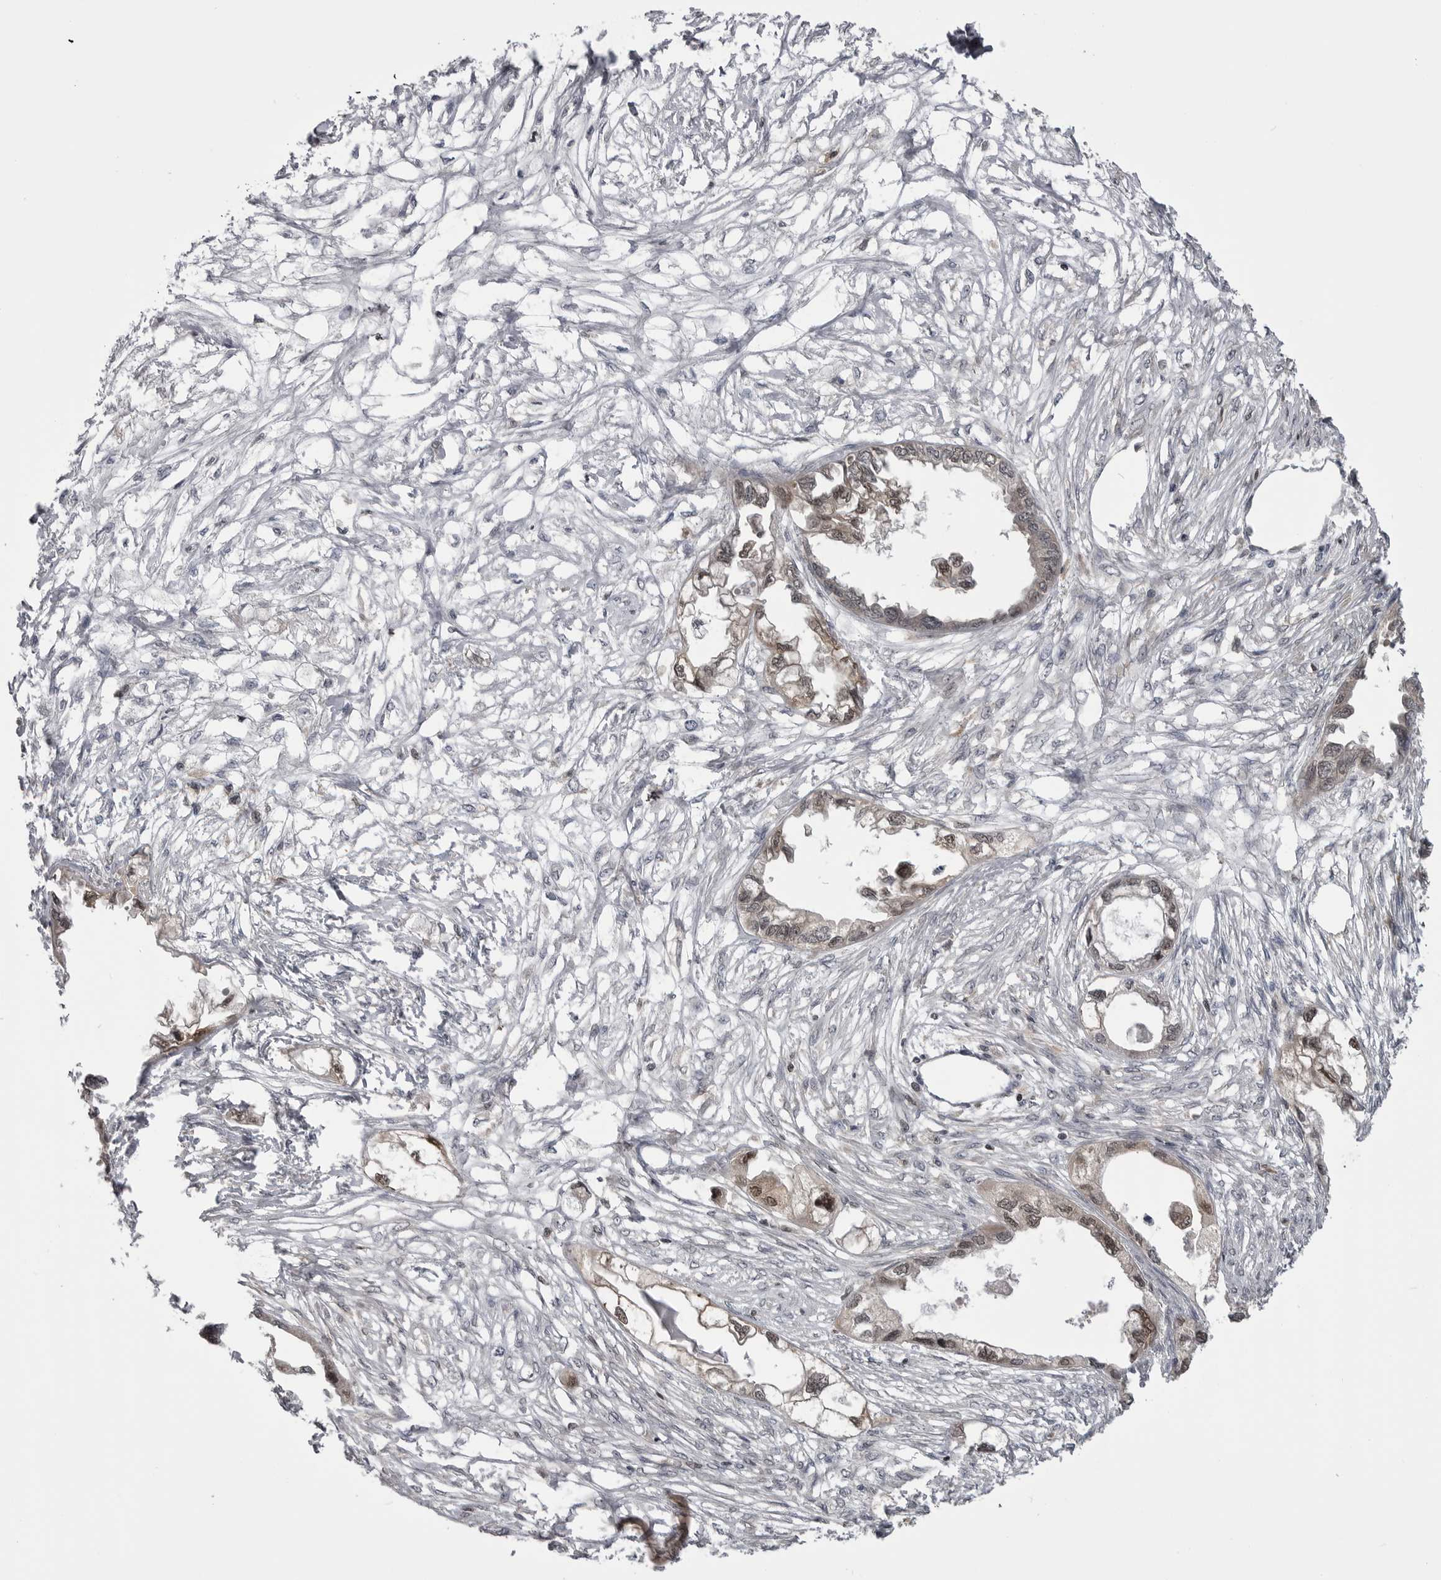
{"staining": {"intensity": "weak", "quantity": ">75%", "location": "nuclear"}, "tissue": "endometrial cancer", "cell_type": "Tumor cells", "image_type": "cancer", "snomed": [{"axis": "morphology", "description": "Adenocarcinoma, NOS"}, {"axis": "morphology", "description": "Adenocarcinoma, metastatic, NOS"}, {"axis": "topography", "description": "Adipose tissue"}, {"axis": "topography", "description": "Endometrium"}], "caption": "An immunohistochemistry (IHC) micrograph of tumor tissue is shown. Protein staining in brown shows weak nuclear positivity in metastatic adenocarcinoma (endometrial) within tumor cells. (Stains: DAB (3,3'-diaminobenzidine) in brown, nuclei in blue, Microscopy: brightfield microscopy at high magnification).", "gene": "MAPK13", "patient": {"sex": "female", "age": 67}}